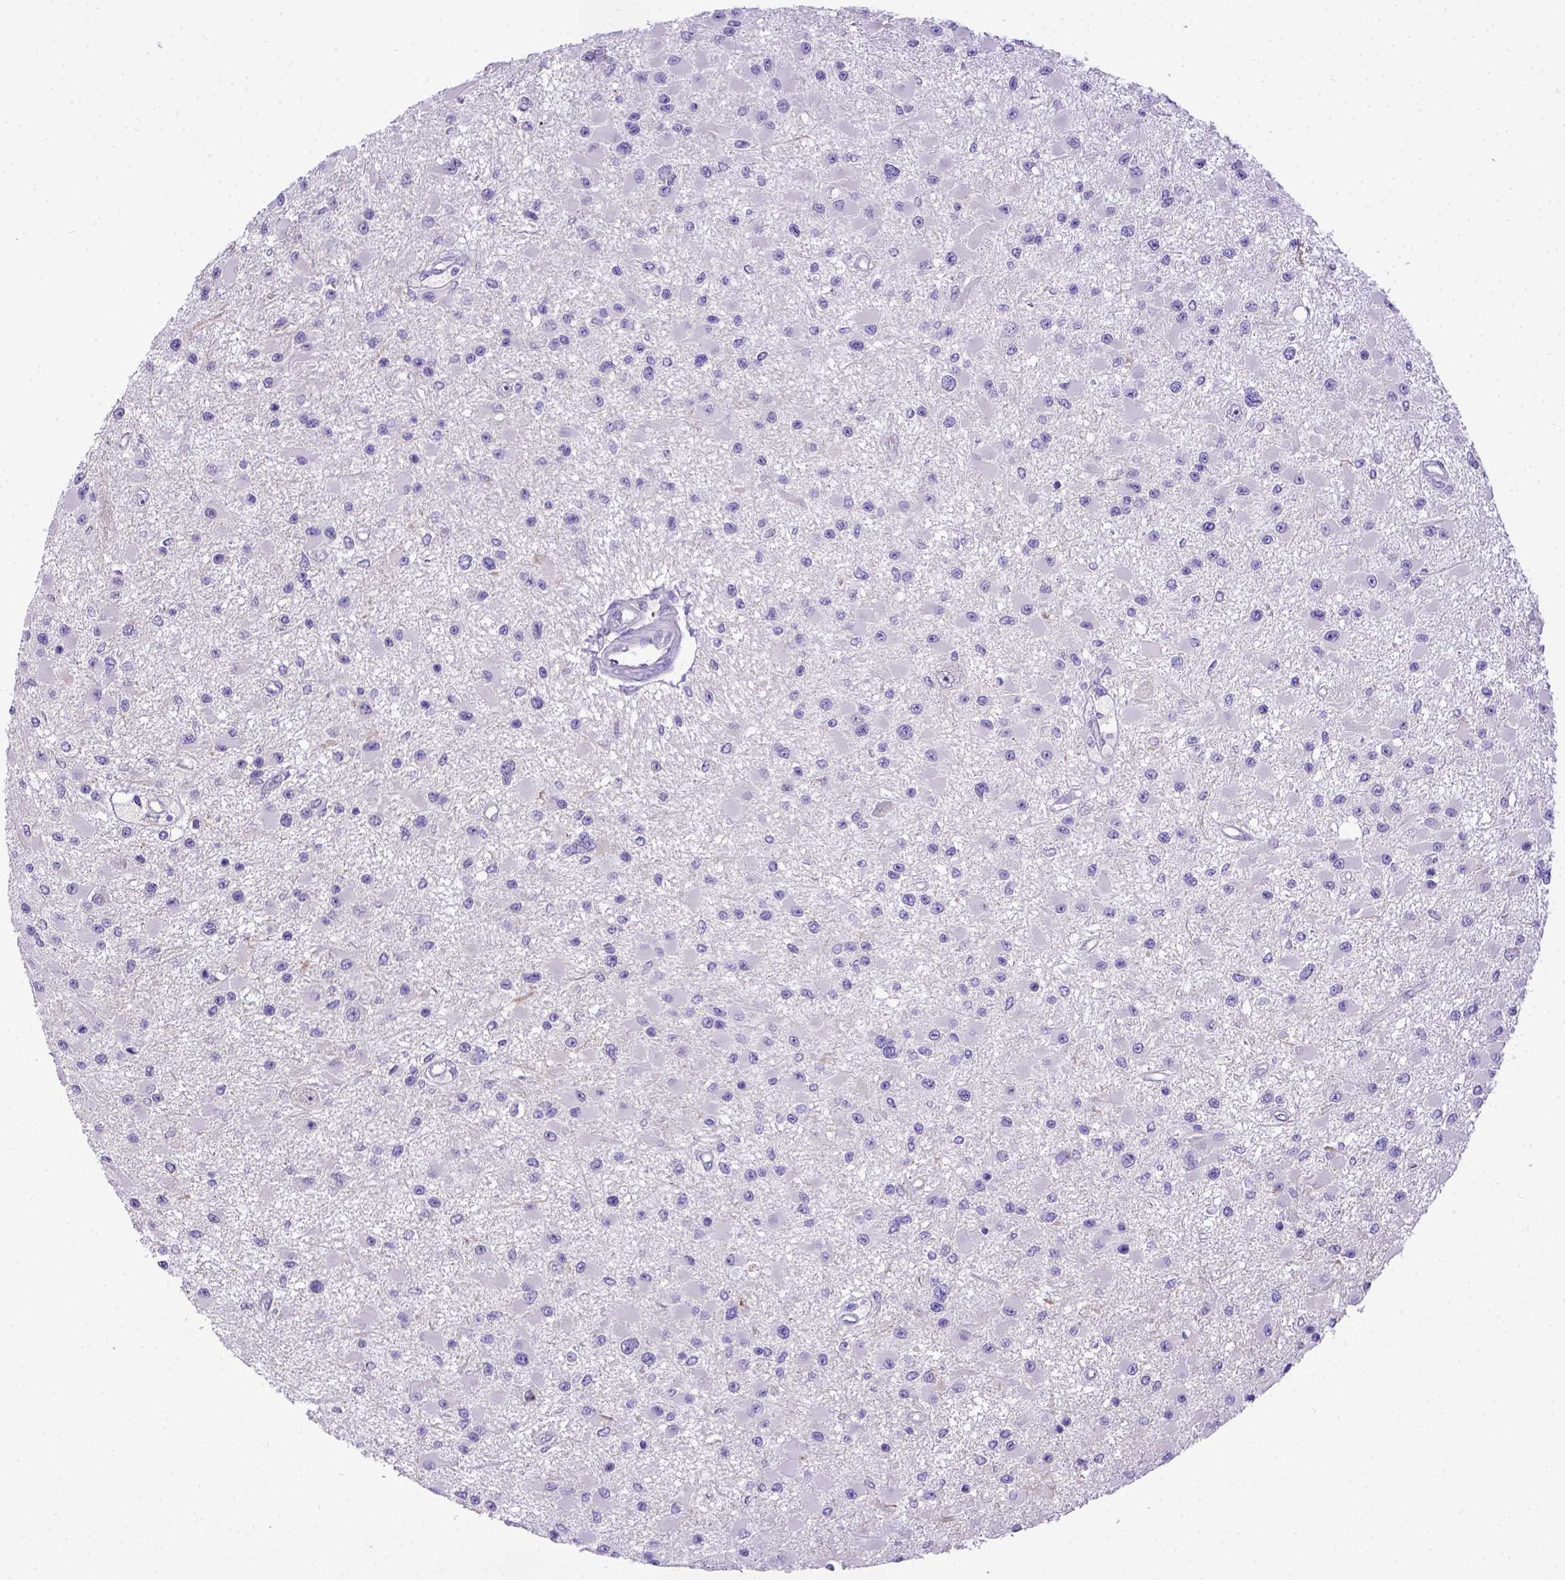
{"staining": {"intensity": "negative", "quantity": "none", "location": "none"}, "tissue": "glioma", "cell_type": "Tumor cells", "image_type": "cancer", "snomed": [{"axis": "morphology", "description": "Glioma, malignant, High grade"}, {"axis": "topography", "description": "Brain"}], "caption": "Photomicrograph shows no protein staining in tumor cells of high-grade glioma (malignant) tissue.", "gene": "CD40", "patient": {"sex": "male", "age": 54}}